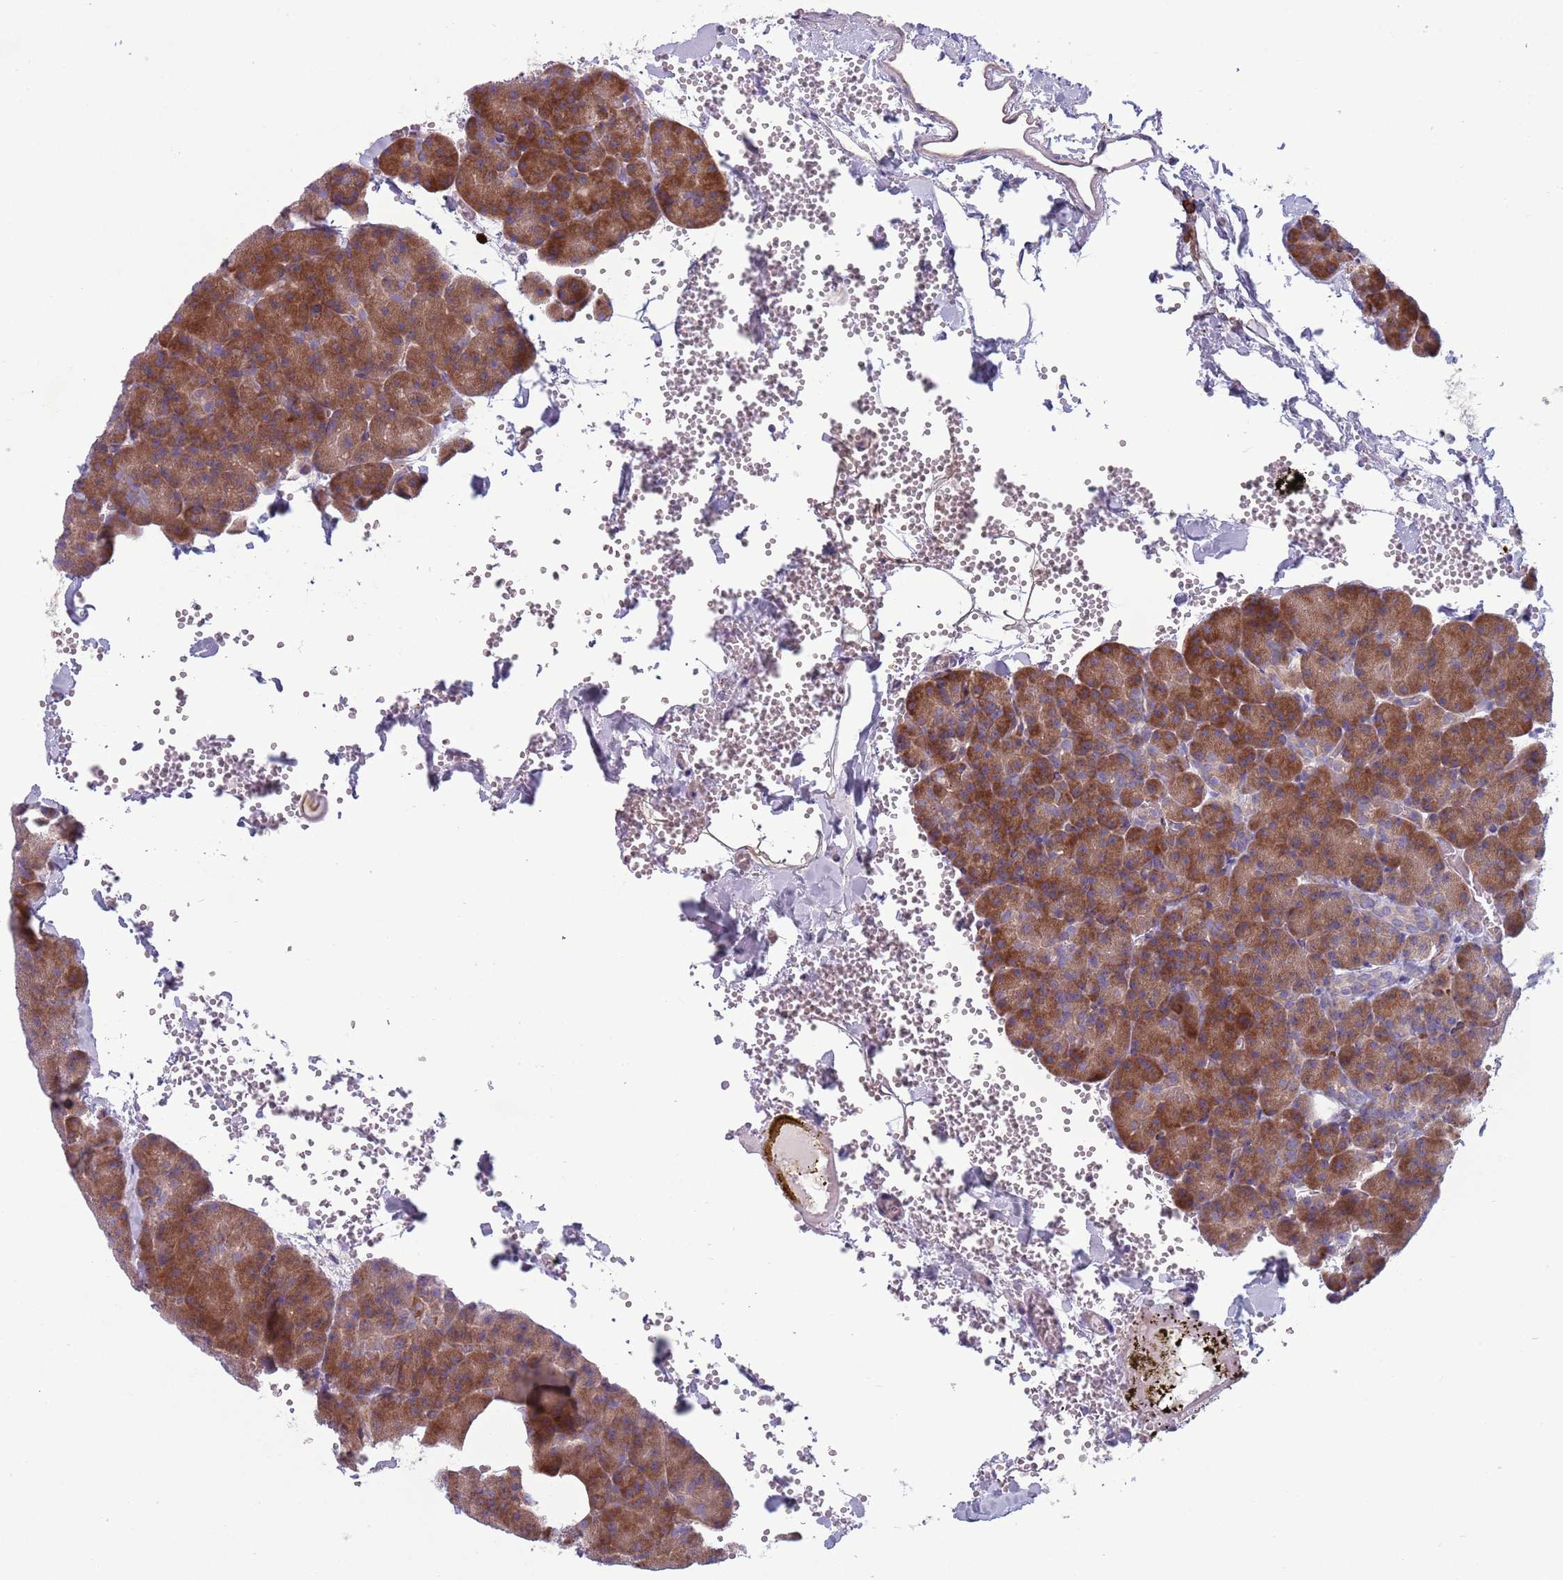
{"staining": {"intensity": "strong", "quantity": ">75%", "location": "cytoplasmic/membranous"}, "tissue": "pancreas", "cell_type": "Exocrine glandular cells", "image_type": "normal", "snomed": [{"axis": "morphology", "description": "Normal tissue, NOS"}, {"axis": "morphology", "description": "Carcinoid, malignant, NOS"}, {"axis": "topography", "description": "Pancreas"}], "caption": "The micrograph displays staining of benign pancreas, revealing strong cytoplasmic/membranous protein staining (brown color) within exocrine glandular cells.", "gene": "TYW1B", "patient": {"sex": "female", "age": 35}}